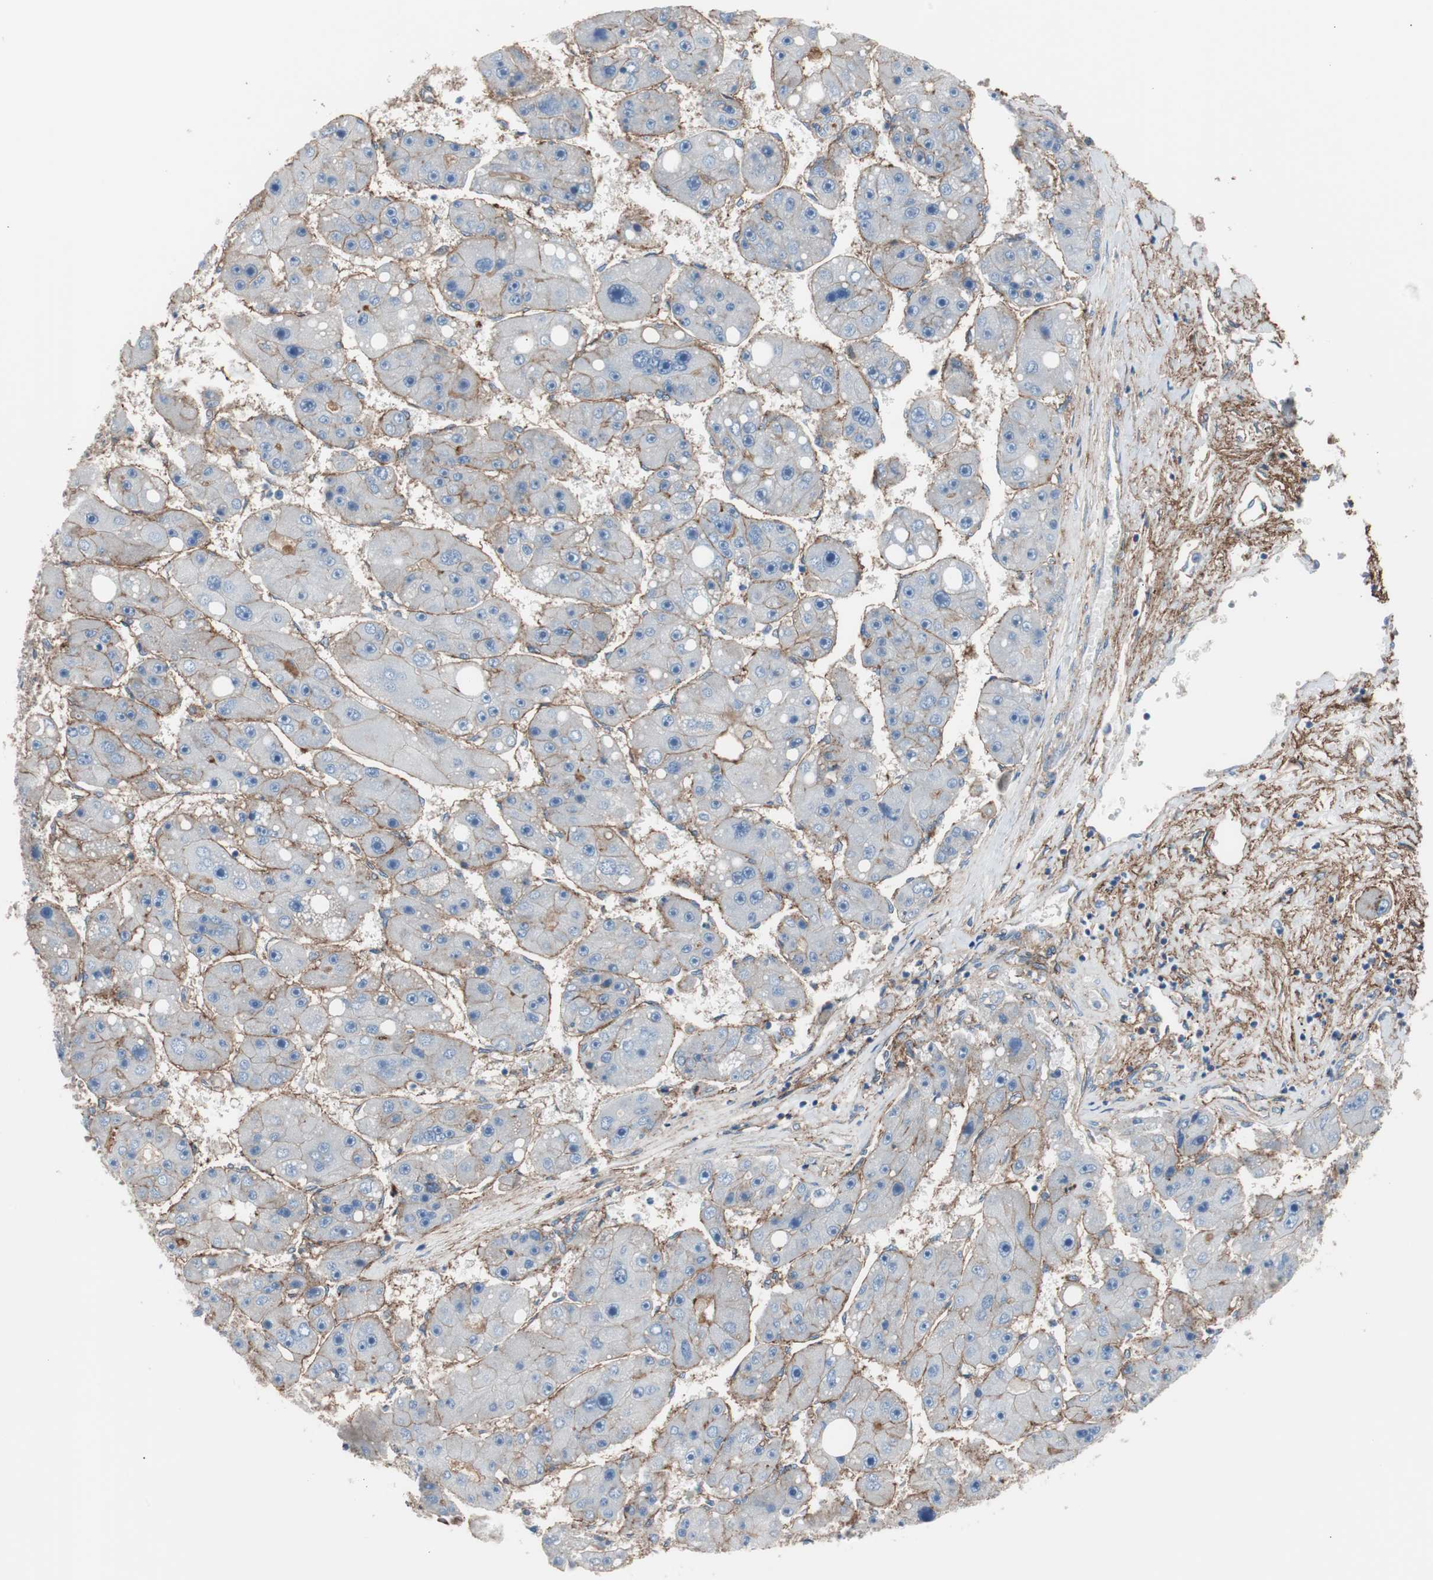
{"staining": {"intensity": "negative", "quantity": "none", "location": "none"}, "tissue": "liver cancer", "cell_type": "Tumor cells", "image_type": "cancer", "snomed": [{"axis": "morphology", "description": "Carcinoma, Hepatocellular, NOS"}, {"axis": "topography", "description": "Liver"}], "caption": "Human liver cancer stained for a protein using immunohistochemistry (IHC) shows no expression in tumor cells.", "gene": "CD81", "patient": {"sex": "female", "age": 61}}